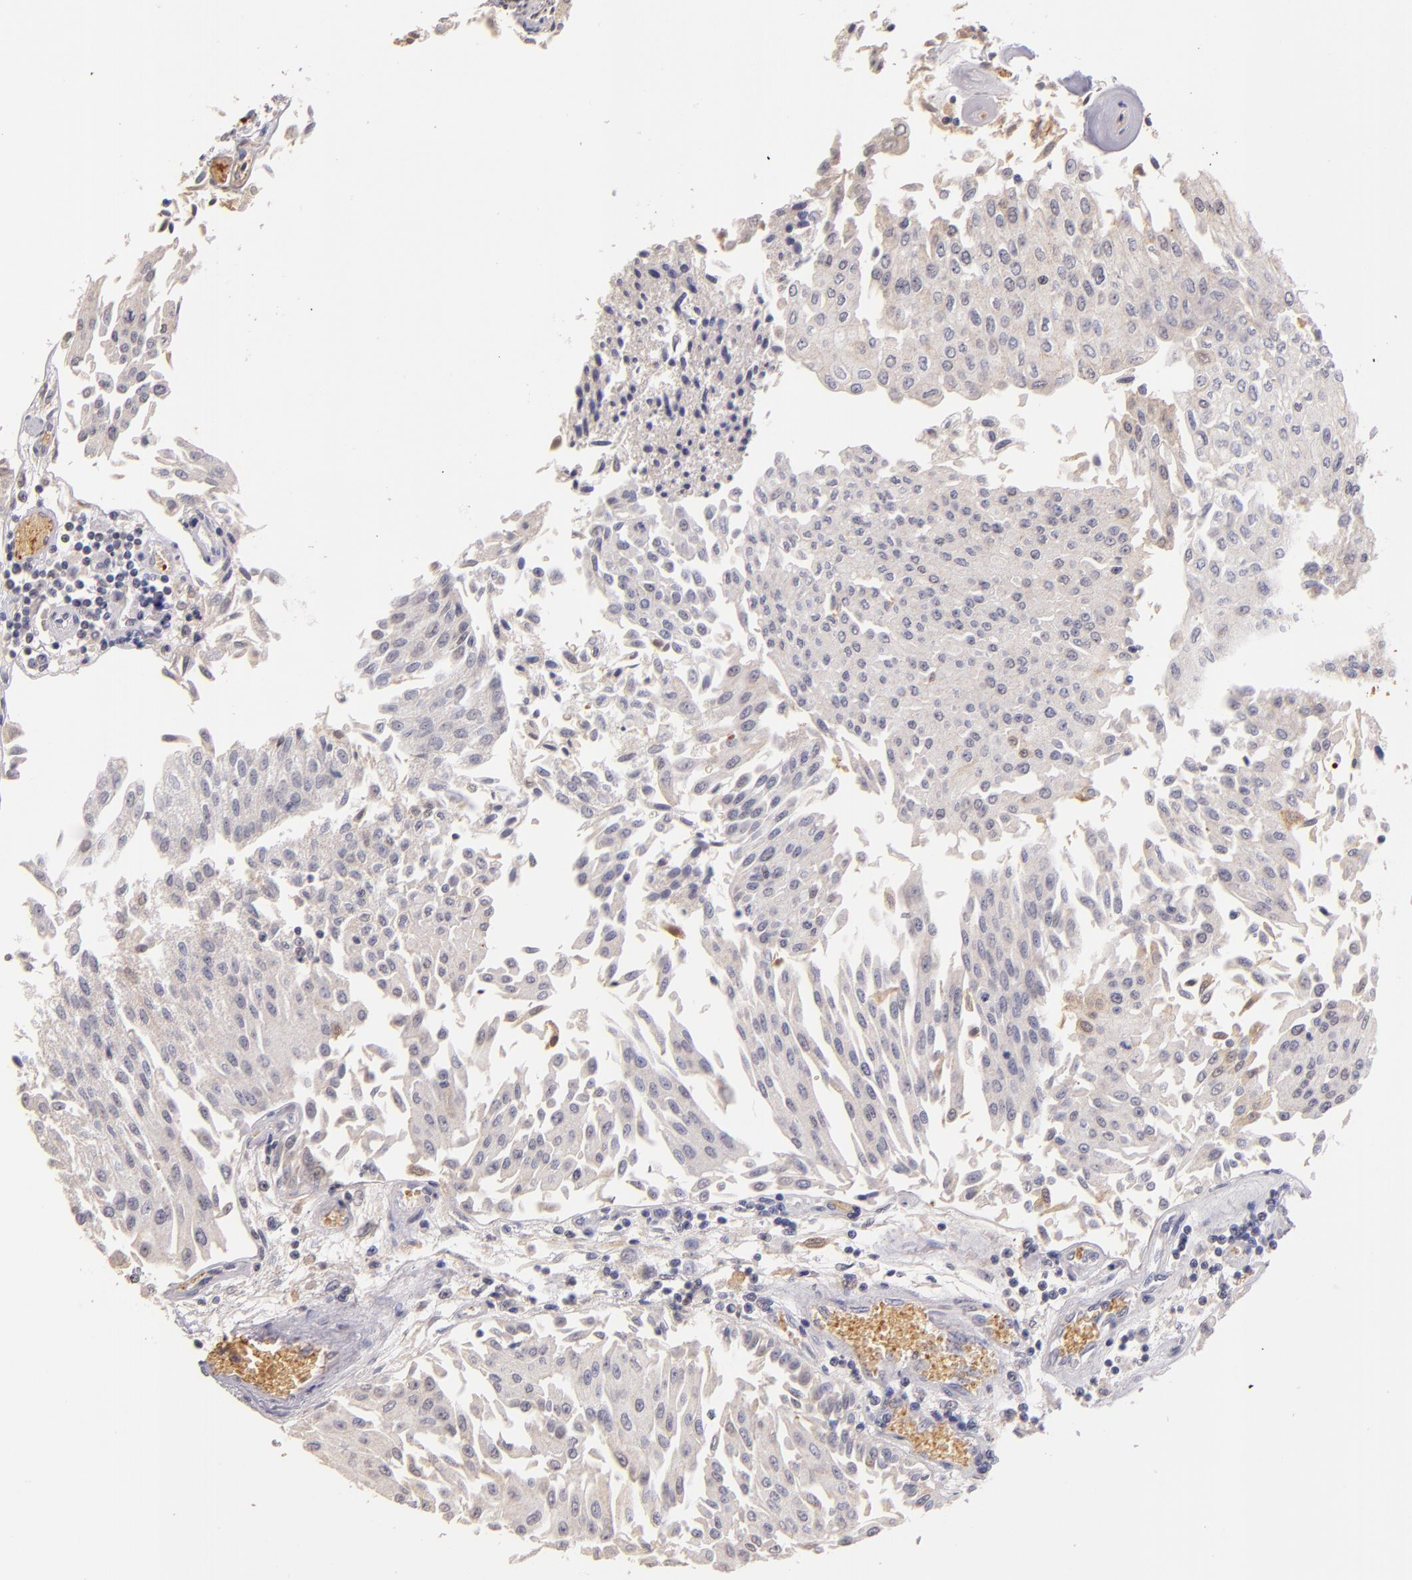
{"staining": {"intensity": "weak", "quantity": ">75%", "location": "cytoplasmic/membranous"}, "tissue": "urothelial cancer", "cell_type": "Tumor cells", "image_type": "cancer", "snomed": [{"axis": "morphology", "description": "Urothelial carcinoma, Low grade"}, {"axis": "topography", "description": "Urinary bladder"}], "caption": "Immunohistochemistry of human urothelial cancer demonstrates low levels of weak cytoplasmic/membranous expression in approximately >75% of tumor cells. The staining is performed using DAB (3,3'-diaminobenzidine) brown chromogen to label protein expression. The nuclei are counter-stained blue using hematoxylin.", "gene": "SERPINC1", "patient": {"sex": "male", "age": 86}}